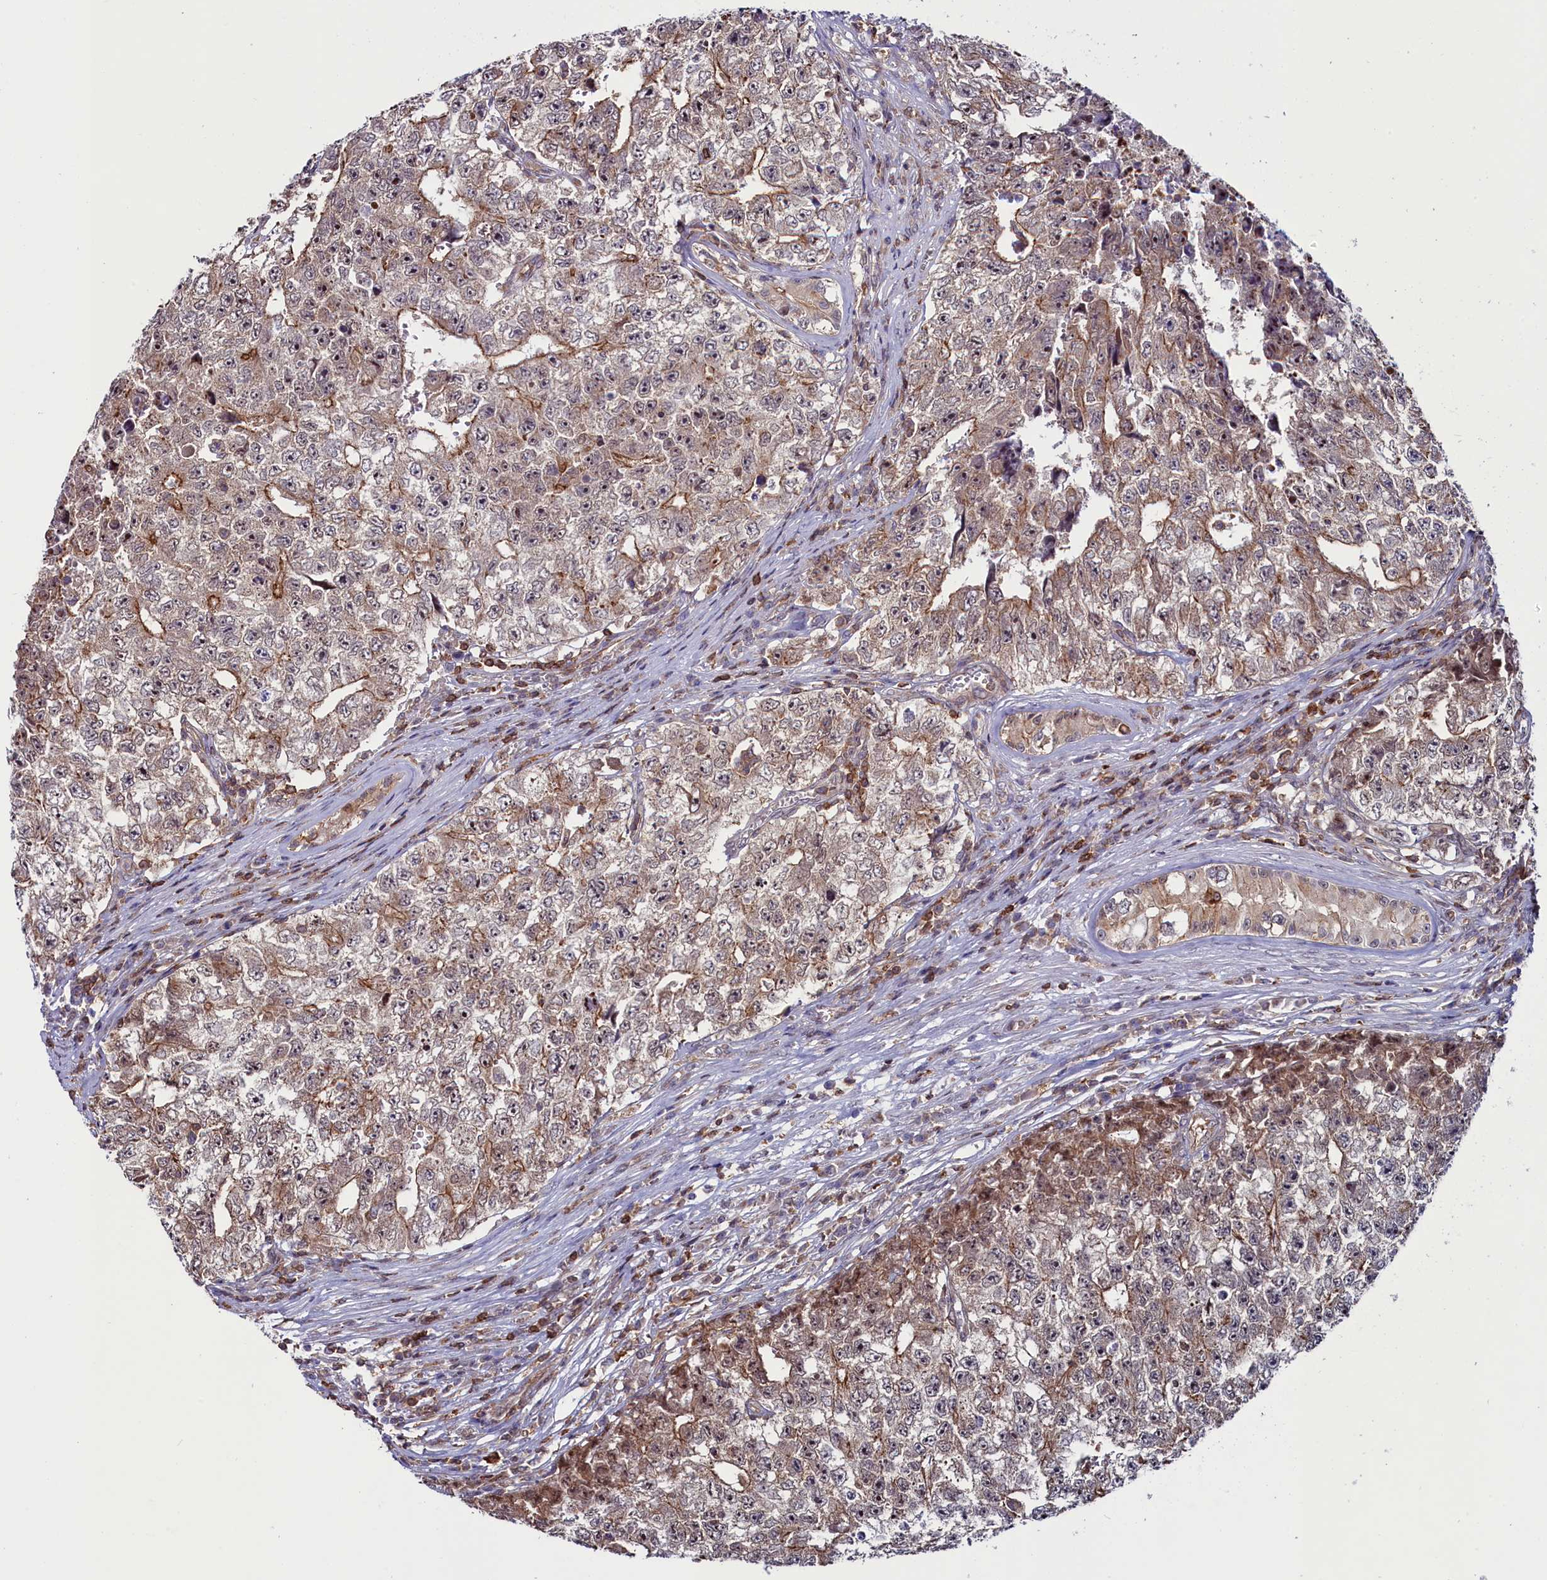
{"staining": {"intensity": "moderate", "quantity": "25%-75%", "location": "cytoplasmic/membranous"}, "tissue": "testis cancer", "cell_type": "Tumor cells", "image_type": "cancer", "snomed": [{"axis": "morphology", "description": "Carcinoma, Embryonal, NOS"}, {"axis": "topography", "description": "Testis"}], "caption": "Human testis embryonal carcinoma stained with a protein marker shows moderate staining in tumor cells.", "gene": "CIAPIN1", "patient": {"sex": "male", "age": 17}}